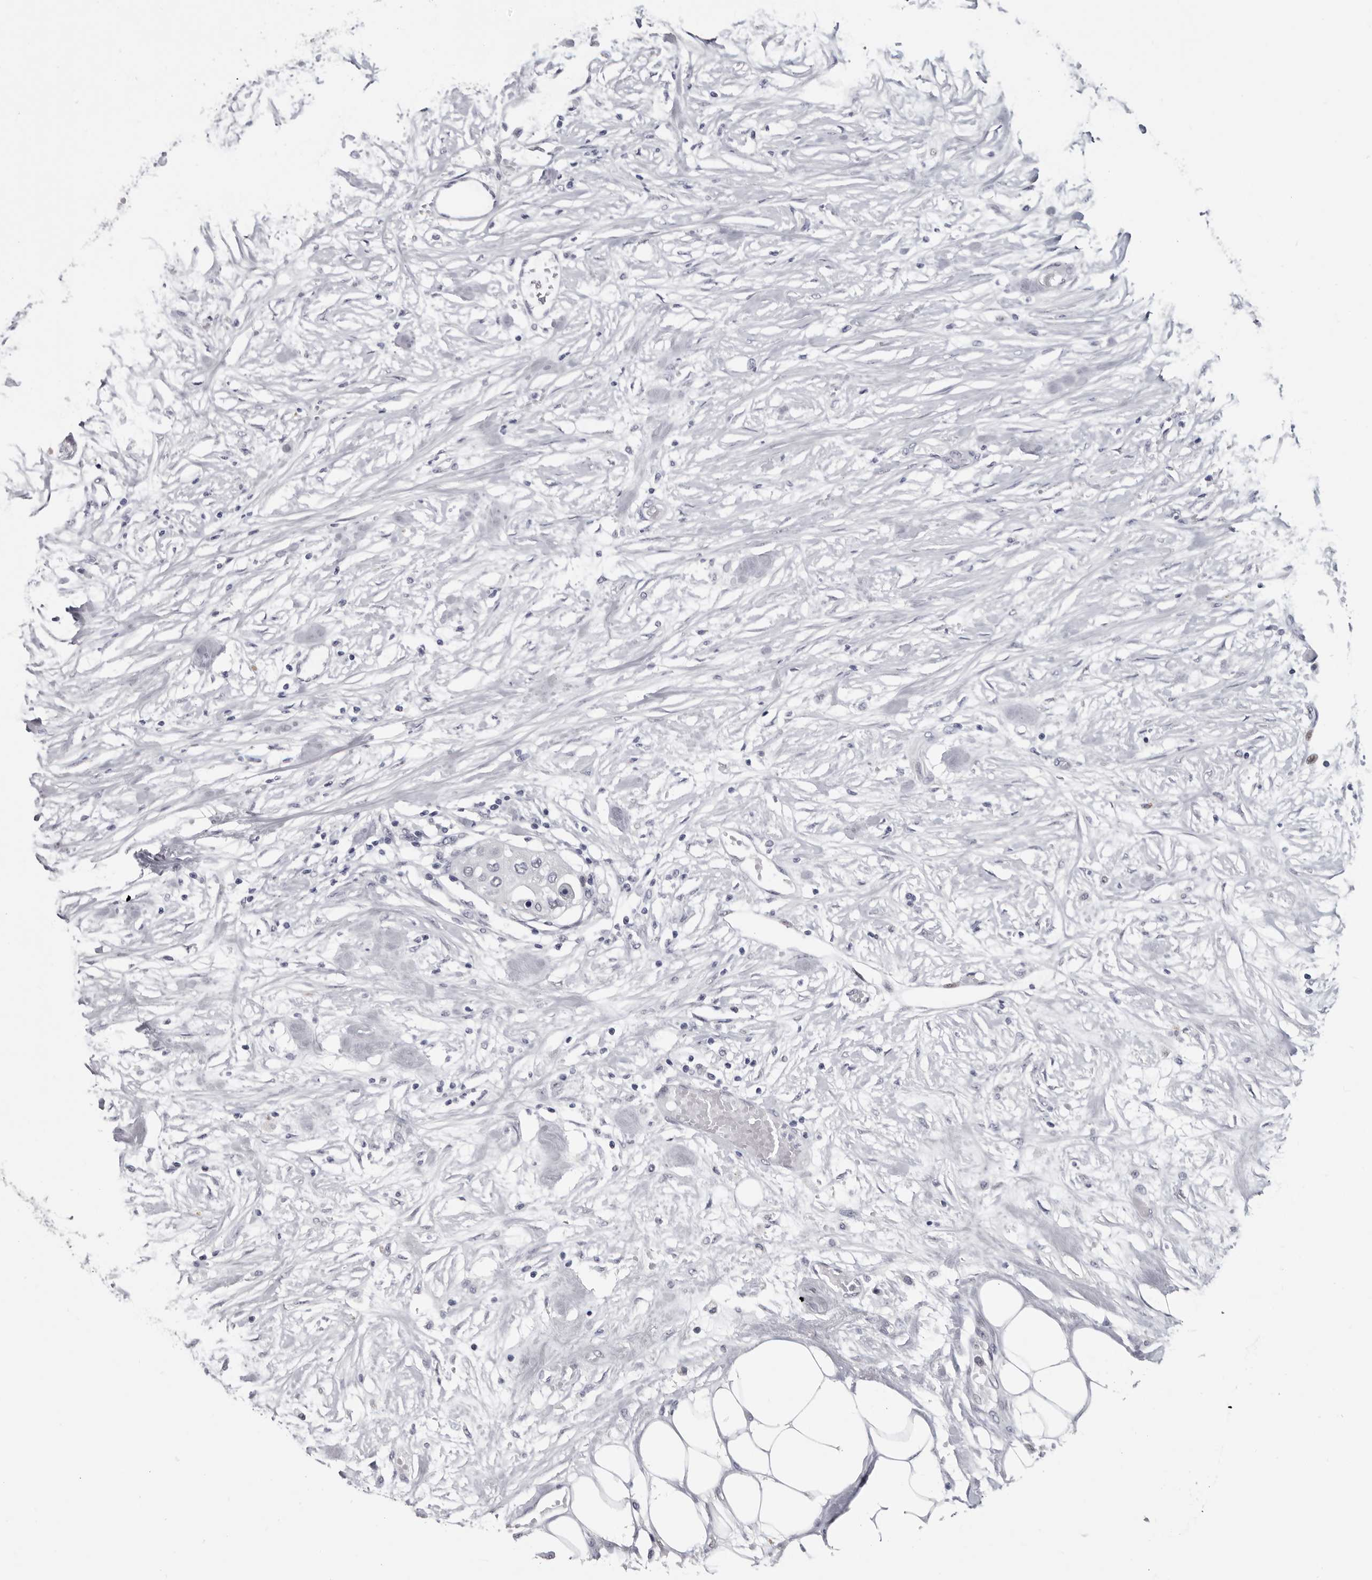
{"staining": {"intensity": "negative", "quantity": "none", "location": "none"}, "tissue": "urothelial cancer", "cell_type": "Tumor cells", "image_type": "cancer", "snomed": [{"axis": "morphology", "description": "Urothelial carcinoma, High grade"}, {"axis": "topography", "description": "Urinary bladder"}], "caption": "IHC of urothelial cancer displays no staining in tumor cells.", "gene": "WRAP73", "patient": {"sex": "male", "age": 64}}